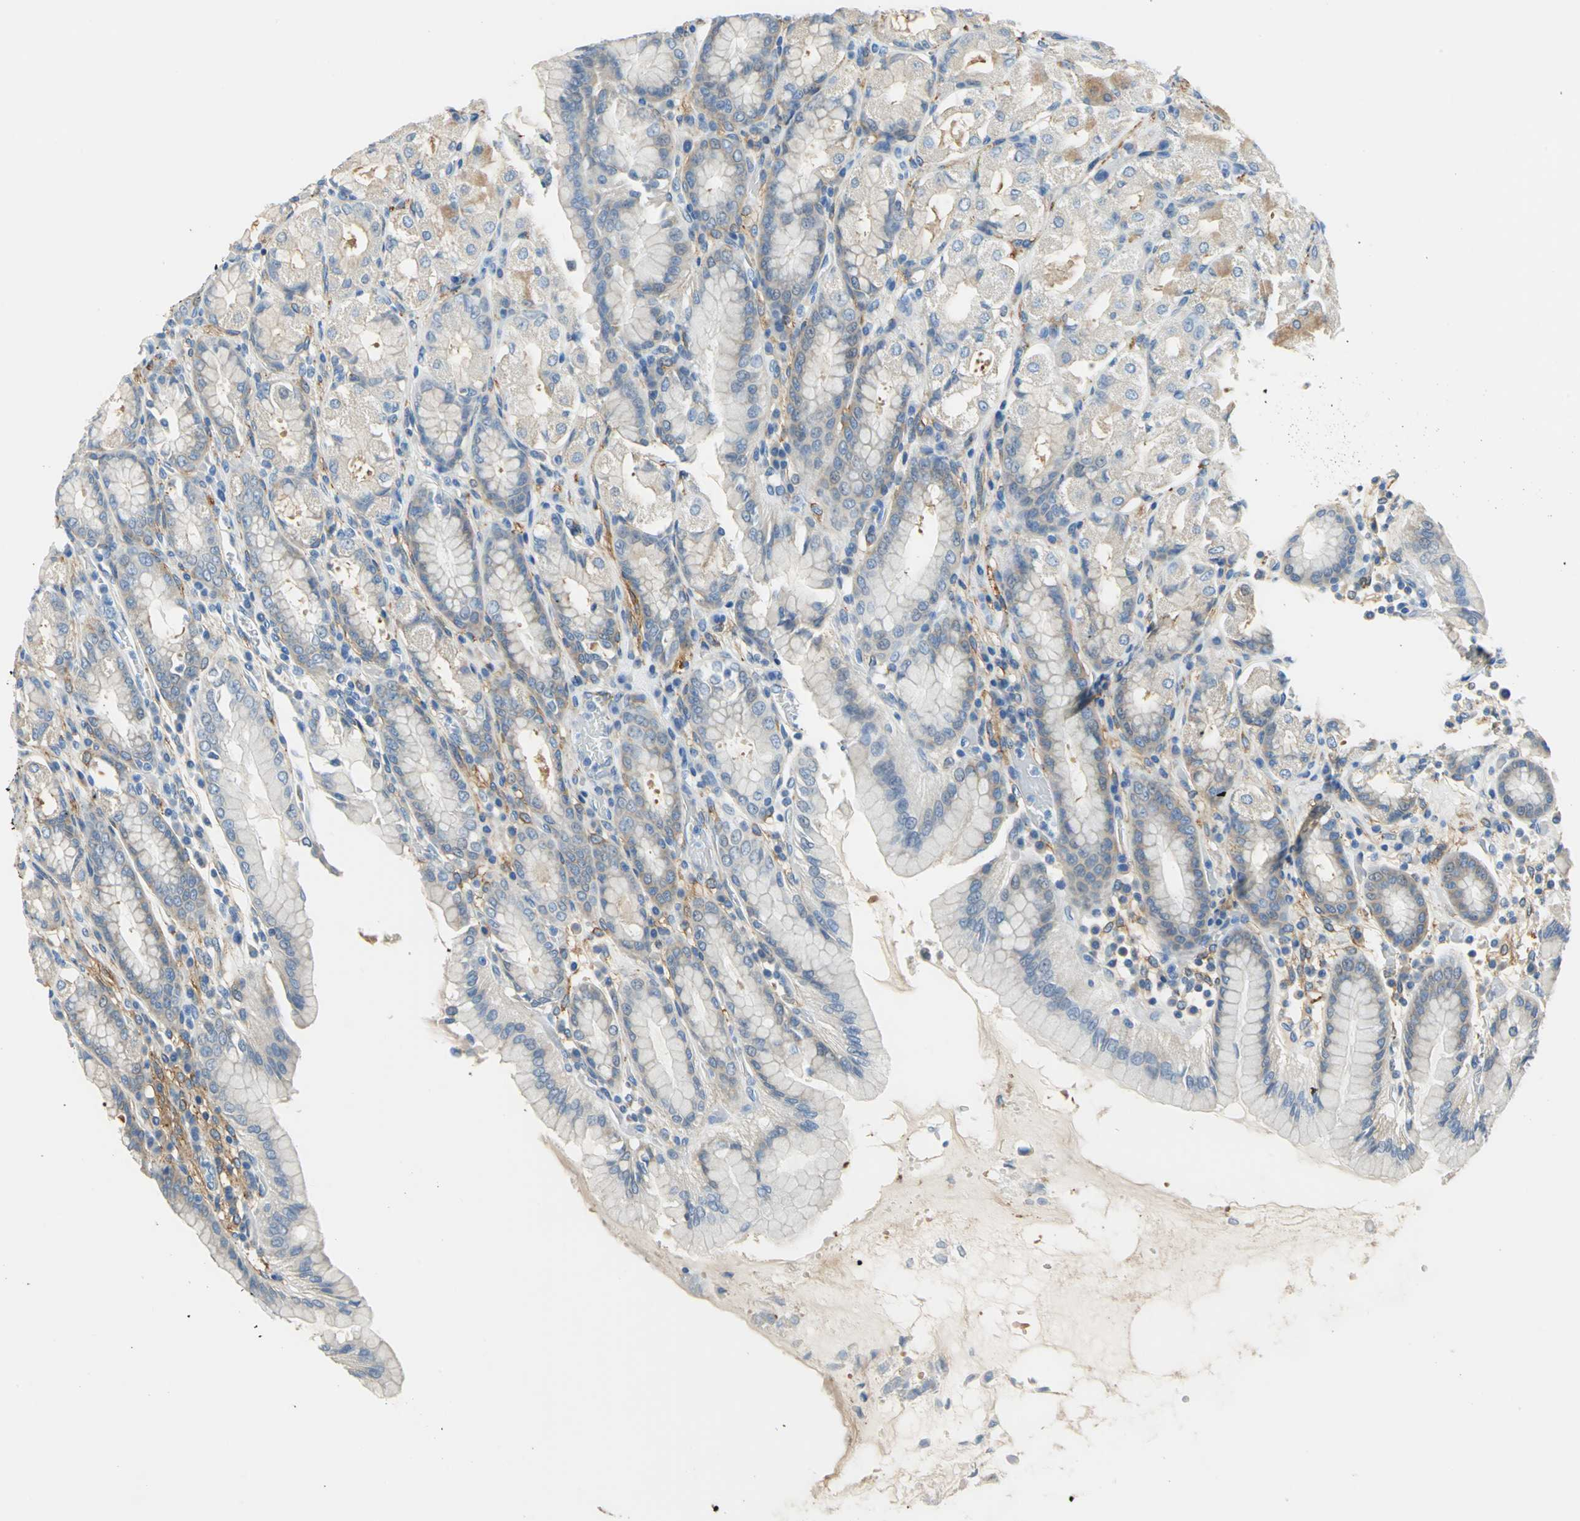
{"staining": {"intensity": "moderate", "quantity": ">75%", "location": "cytoplasmic/membranous"}, "tissue": "stomach", "cell_type": "Glandular cells", "image_type": "normal", "snomed": [{"axis": "morphology", "description": "Normal tissue, NOS"}, {"axis": "topography", "description": "Stomach, upper"}], "caption": "Immunohistochemical staining of unremarkable stomach demonstrates medium levels of moderate cytoplasmic/membranous staining in approximately >75% of glandular cells. The staining is performed using DAB (3,3'-diaminobenzidine) brown chromogen to label protein expression. The nuclei are counter-stained blue using hematoxylin.", "gene": "AKAP12", "patient": {"sex": "male", "age": 68}}